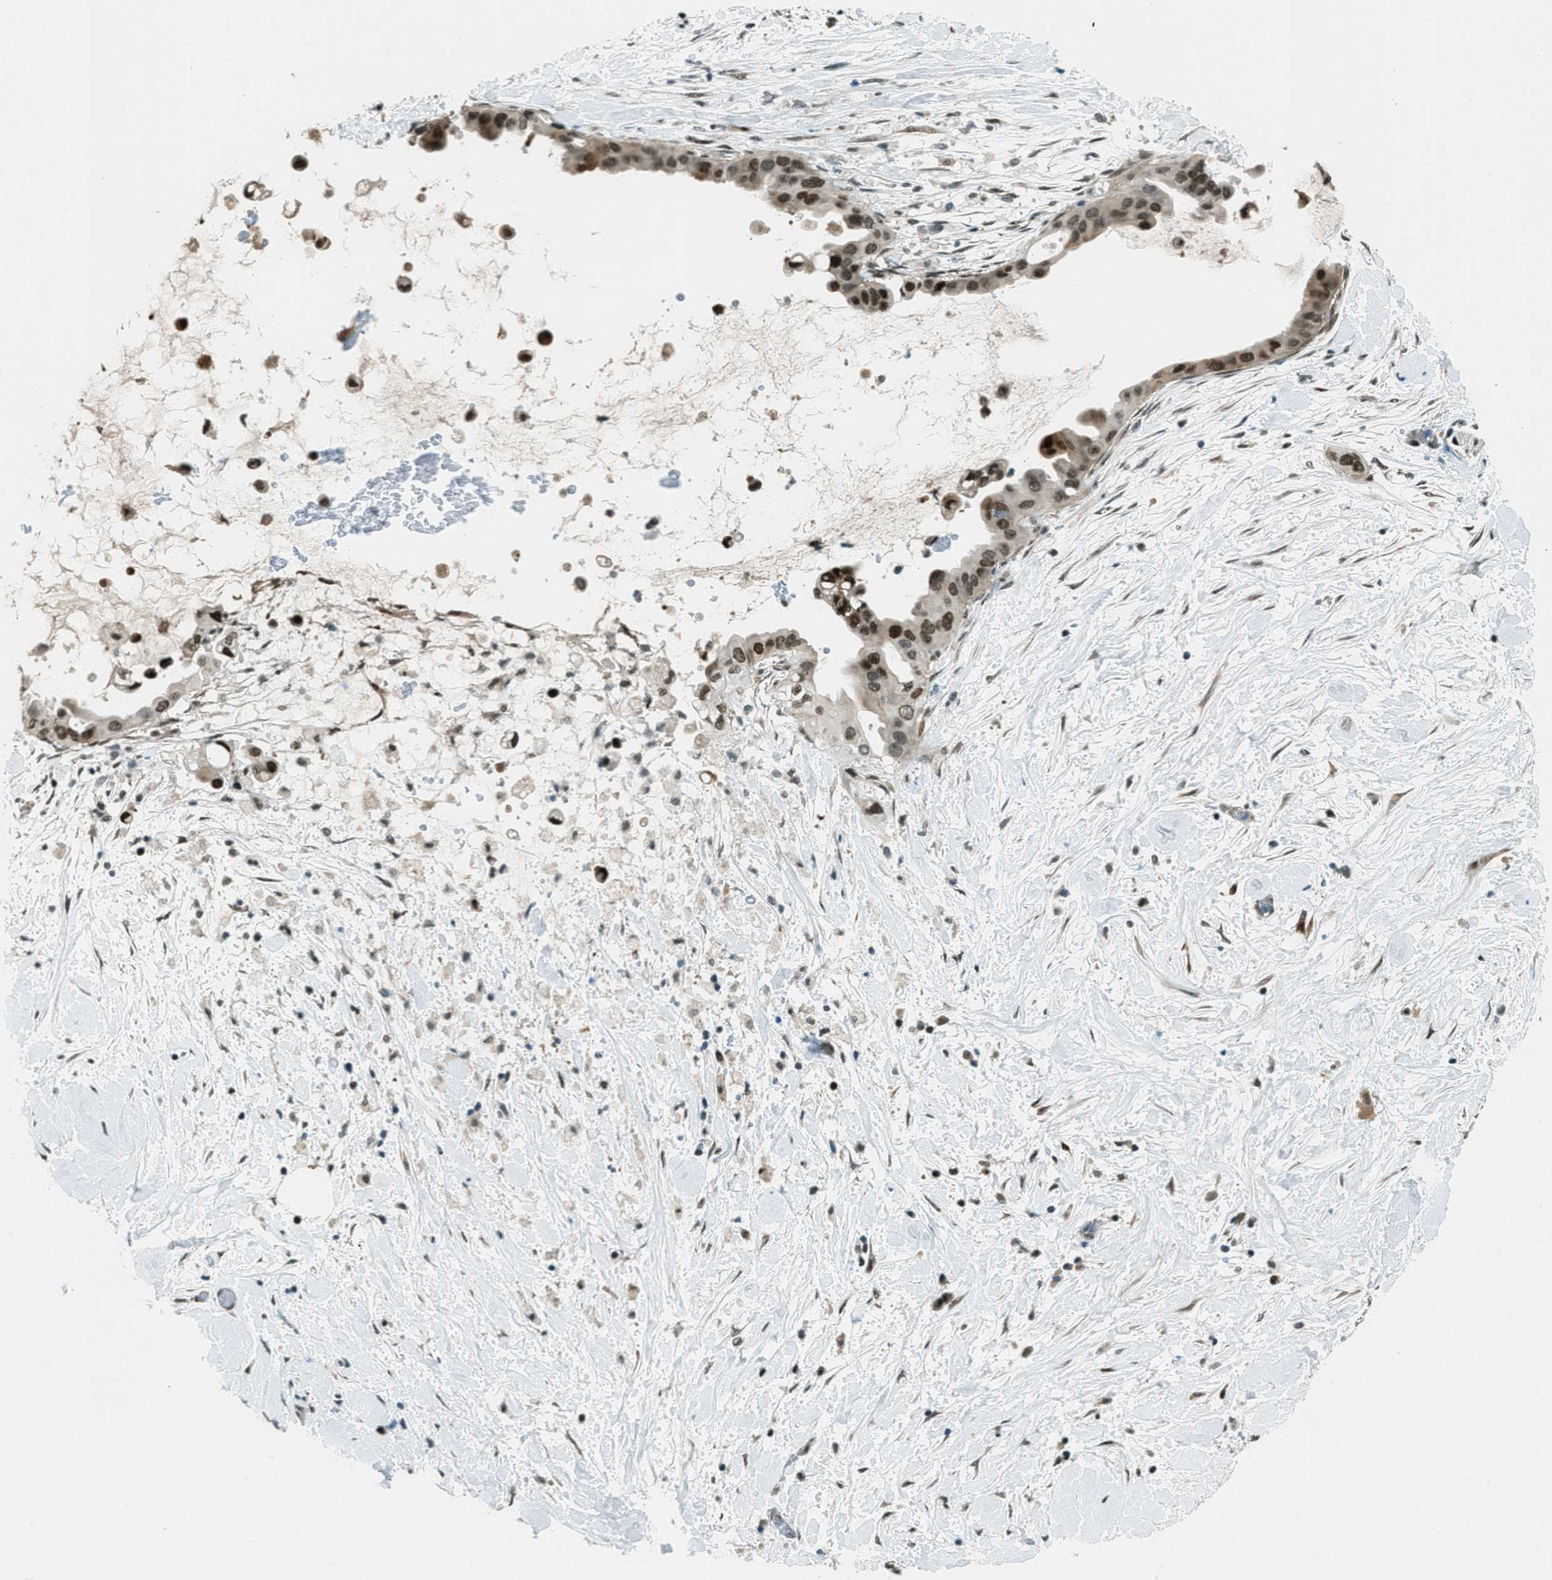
{"staining": {"intensity": "moderate", "quantity": ">75%", "location": "nuclear"}, "tissue": "pancreatic cancer", "cell_type": "Tumor cells", "image_type": "cancer", "snomed": [{"axis": "morphology", "description": "Adenocarcinoma, NOS"}, {"axis": "topography", "description": "Pancreas"}], "caption": "Brown immunohistochemical staining in human pancreatic cancer shows moderate nuclear expression in approximately >75% of tumor cells.", "gene": "TARDBP", "patient": {"sex": "male", "age": 55}}